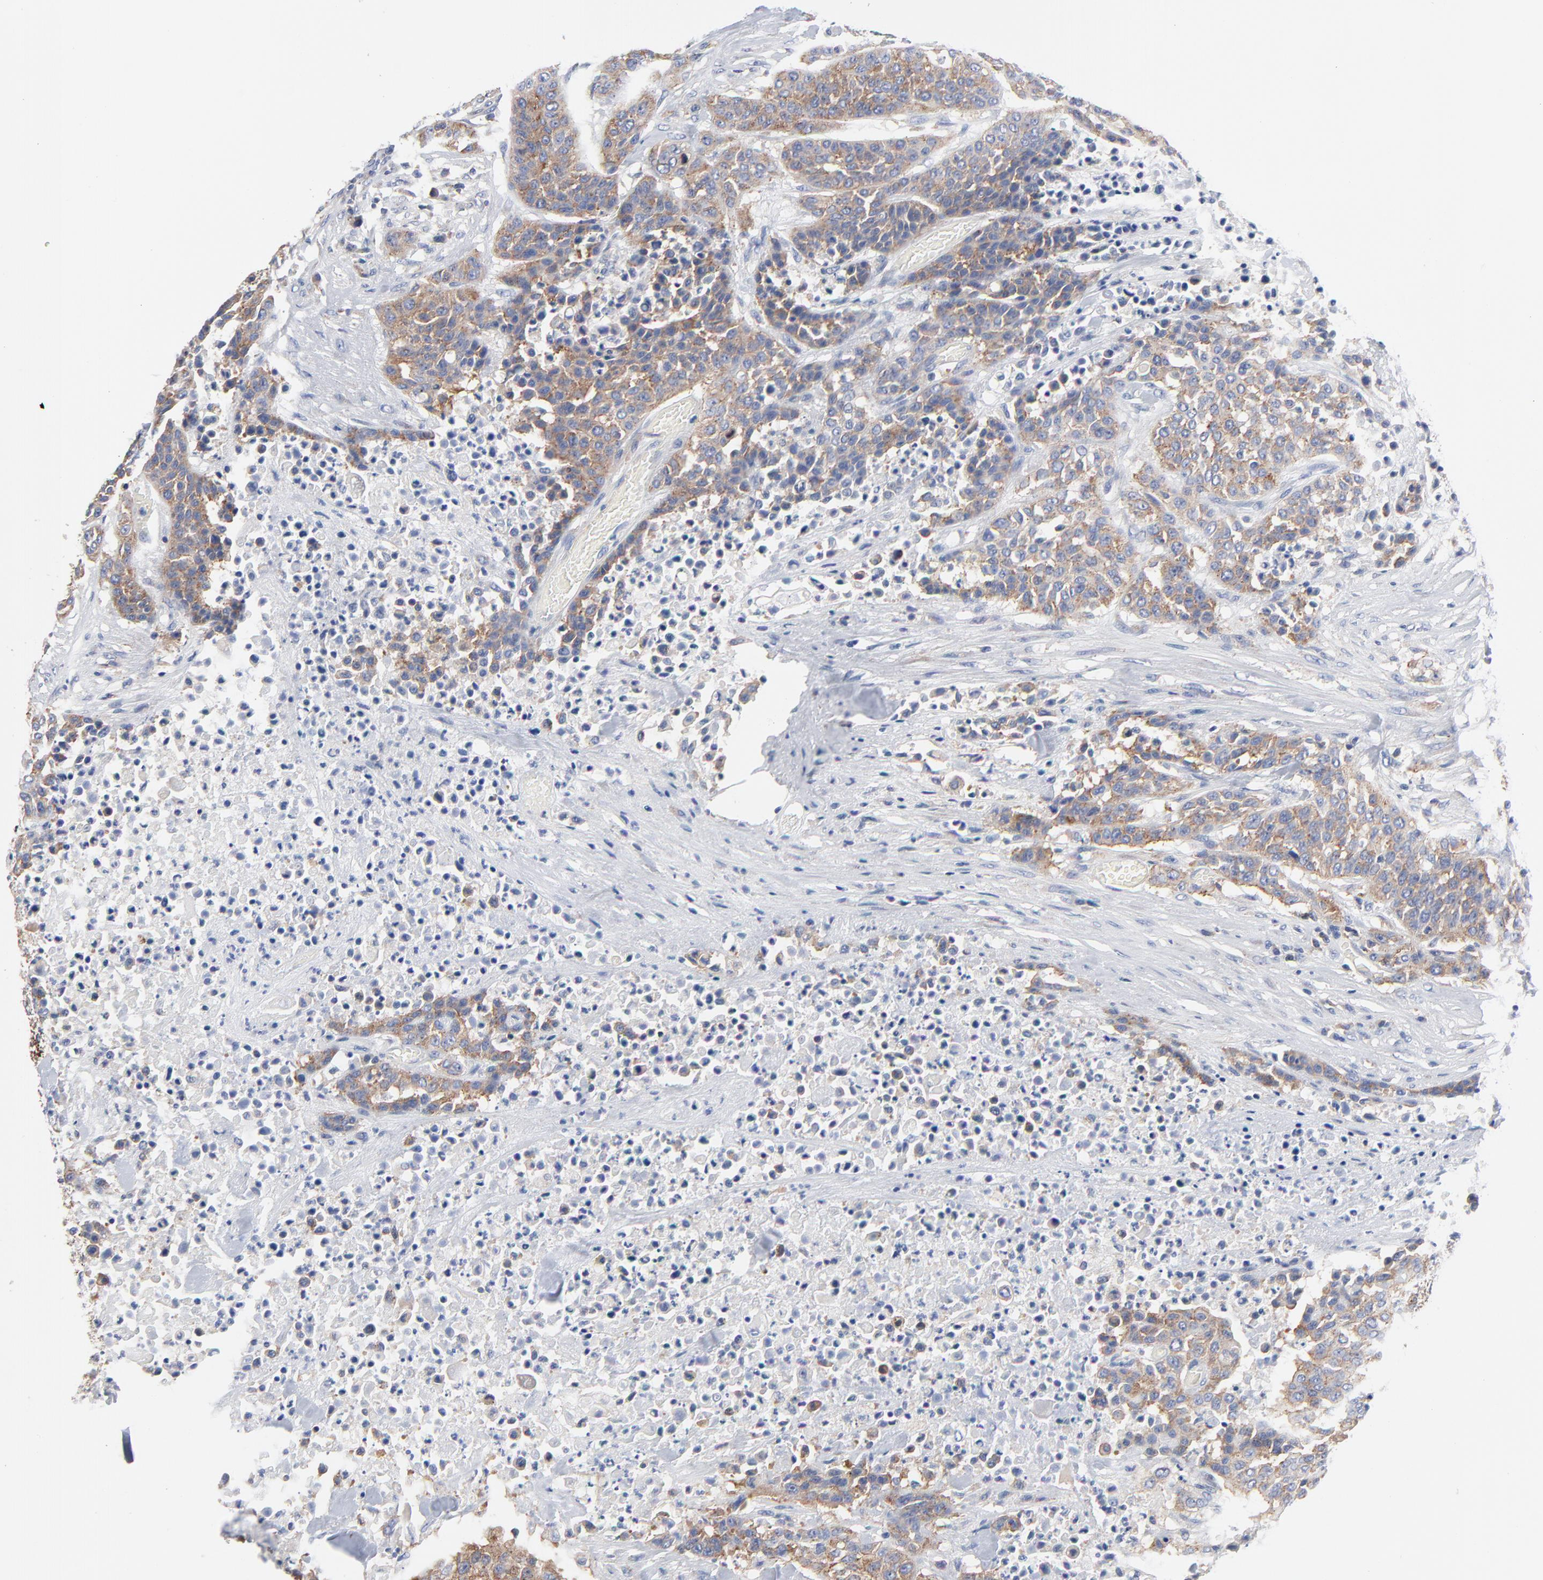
{"staining": {"intensity": "moderate", "quantity": ">75%", "location": "cytoplasmic/membranous"}, "tissue": "urothelial cancer", "cell_type": "Tumor cells", "image_type": "cancer", "snomed": [{"axis": "morphology", "description": "Urothelial carcinoma, High grade"}, {"axis": "topography", "description": "Urinary bladder"}], "caption": "High-magnification brightfield microscopy of urothelial carcinoma (high-grade) stained with DAB (3,3'-diaminobenzidine) (brown) and counterstained with hematoxylin (blue). tumor cells exhibit moderate cytoplasmic/membranous staining is present in approximately>75% of cells. (Stains: DAB (3,3'-diaminobenzidine) in brown, nuclei in blue, Microscopy: brightfield microscopy at high magnification).", "gene": "CD2AP", "patient": {"sex": "male", "age": 74}}